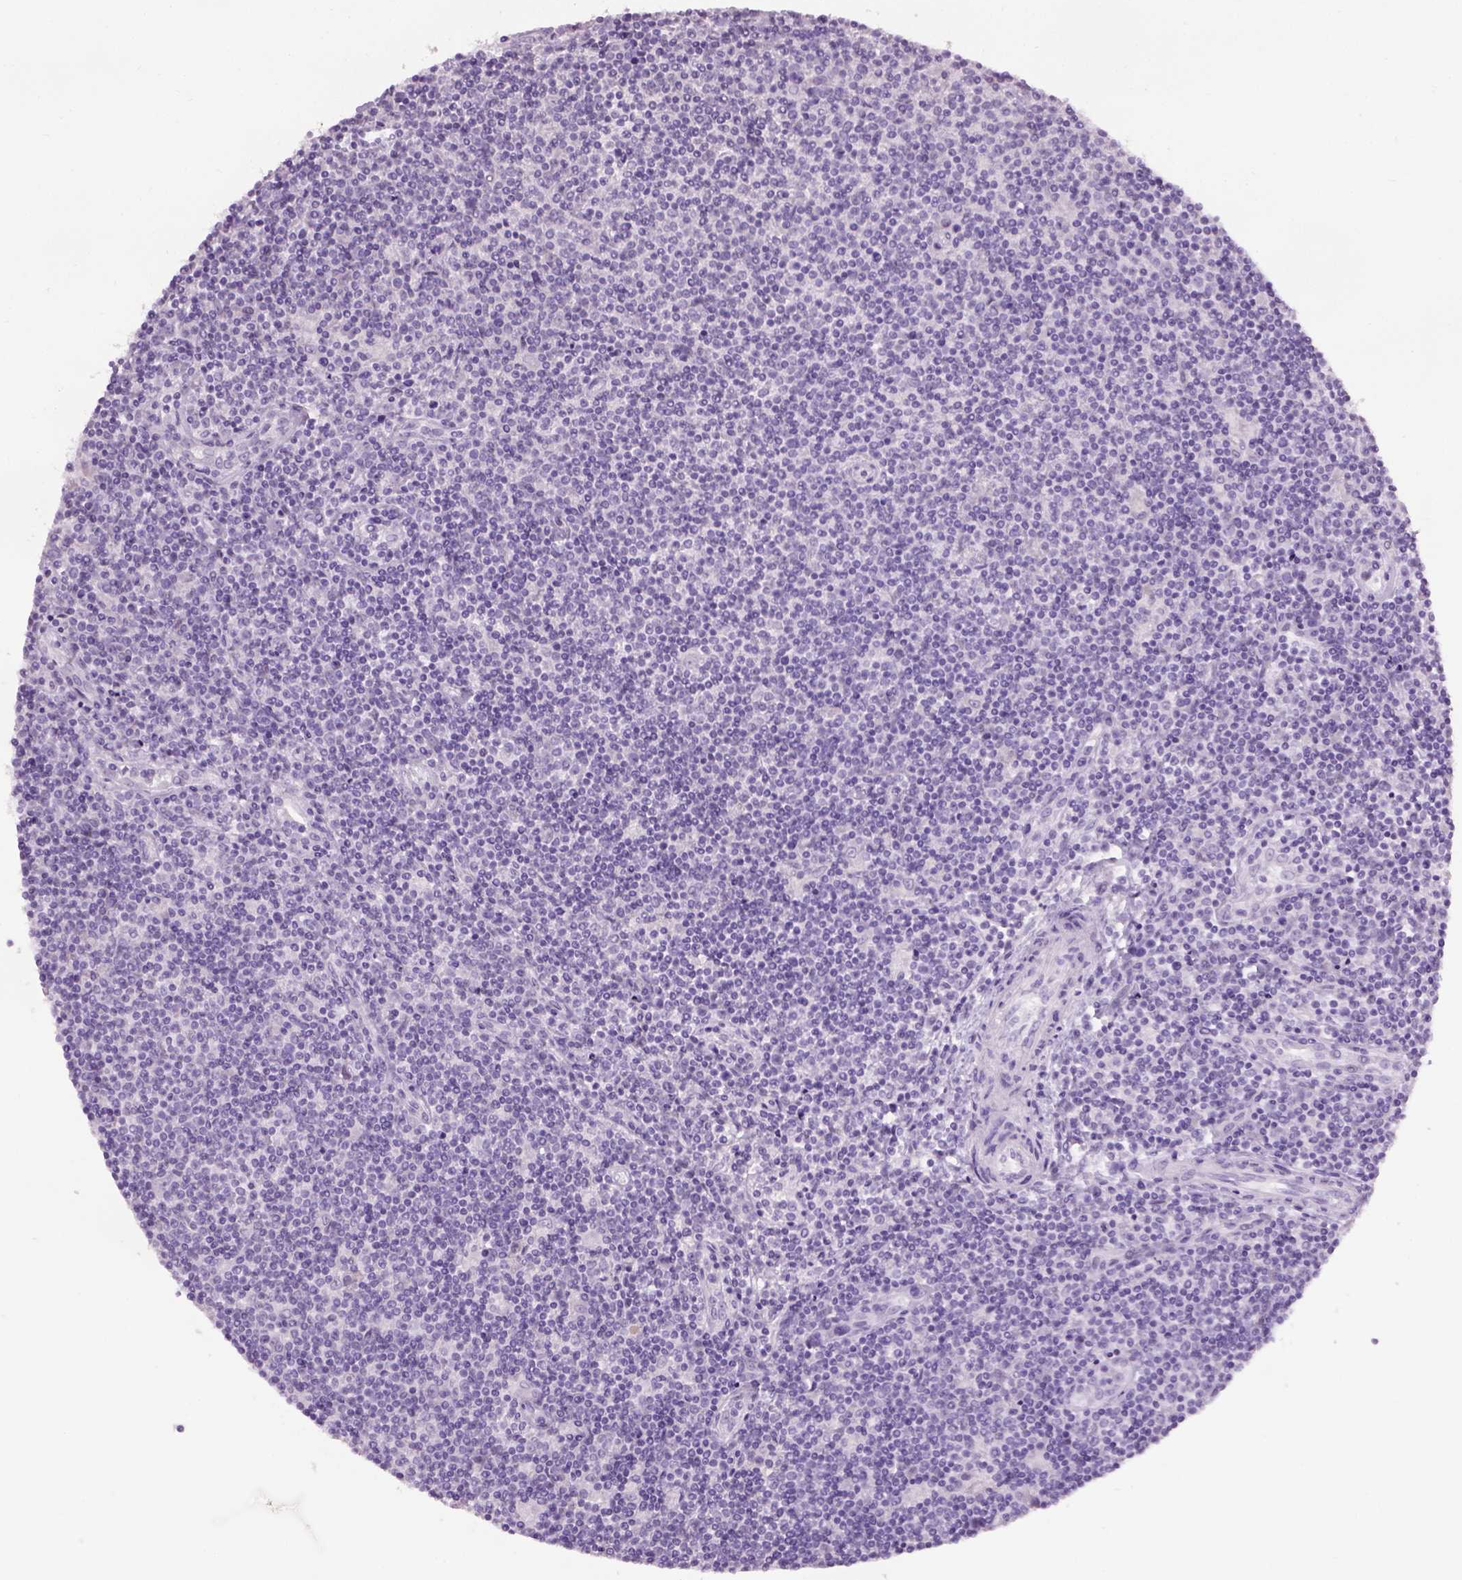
{"staining": {"intensity": "negative", "quantity": "none", "location": "none"}, "tissue": "lymphoma", "cell_type": "Tumor cells", "image_type": "cancer", "snomed": [{"axis": "morphology", "description": "Hodgkin's disease, NOS"}, {"axis": "topography", "description": "Lymph node"}], "caption": "Lymphoma was stained to show a protein in brown. There is no significant expression in tumor cells.", "gene": "GABRB2", "patient": {"sex": "male", "age": 40}}